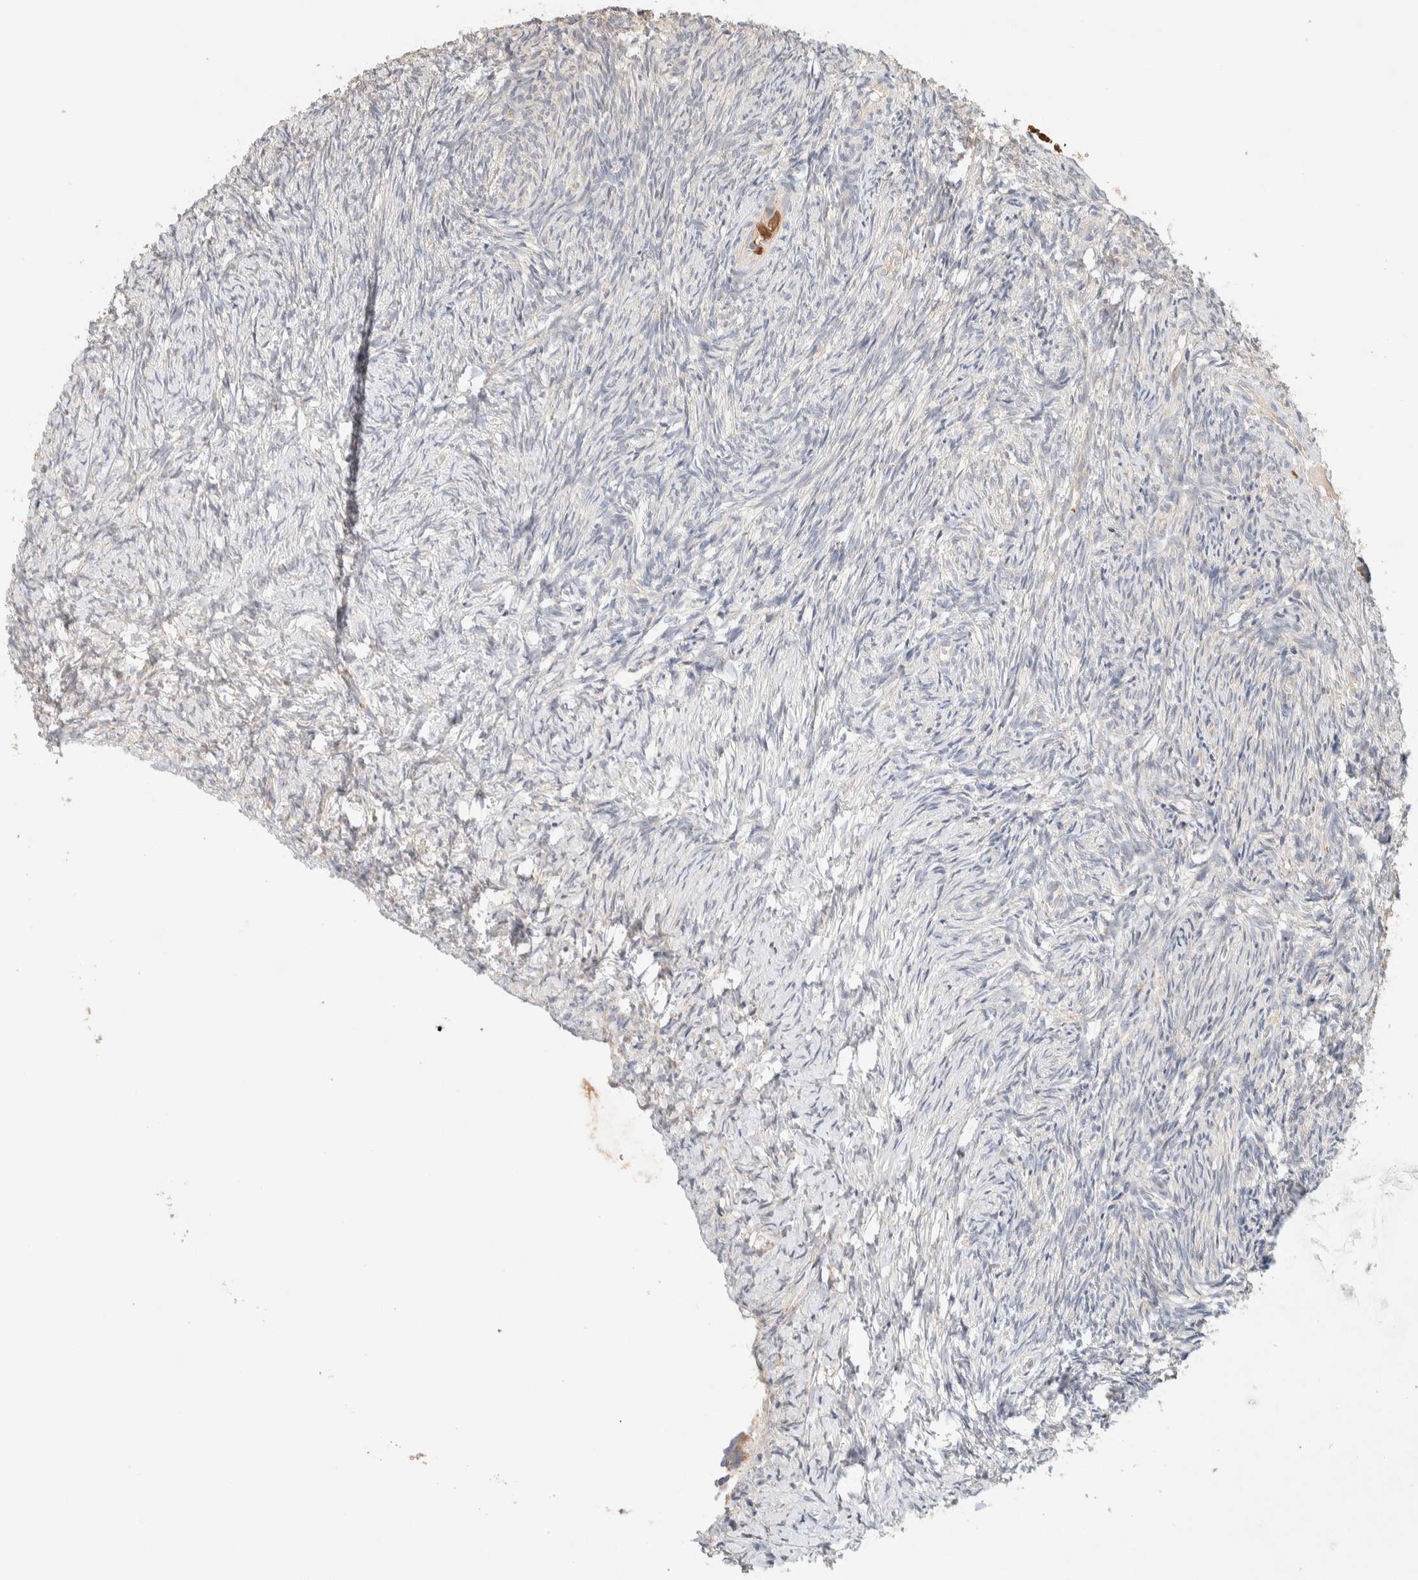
{"staining": {"intensity": "moderate", "quantity": "25%-75%", "location": "cytoplasmic/membranous"}, "tissue": "ovary", "cell_type": "Follicle cells", "image_type": "normal", "snomed": [{"axis": "morphology", "description": "Normal tissue, NOS"}, {"axis": "topography", "description": "Ovary"}], "caption": "Immunohistochemistry (DAB) staining of benign human ovary displays moderate cytoplasmic/membranous protein expression in approximately 25%-75% of follicle cells. The staining was performed using DAB, with brown indicating positive protein expression. Nuclei are stained blue with hematoxylin.", "gene": "TTC3", "patient": {"sex": "female", "age": 41}}